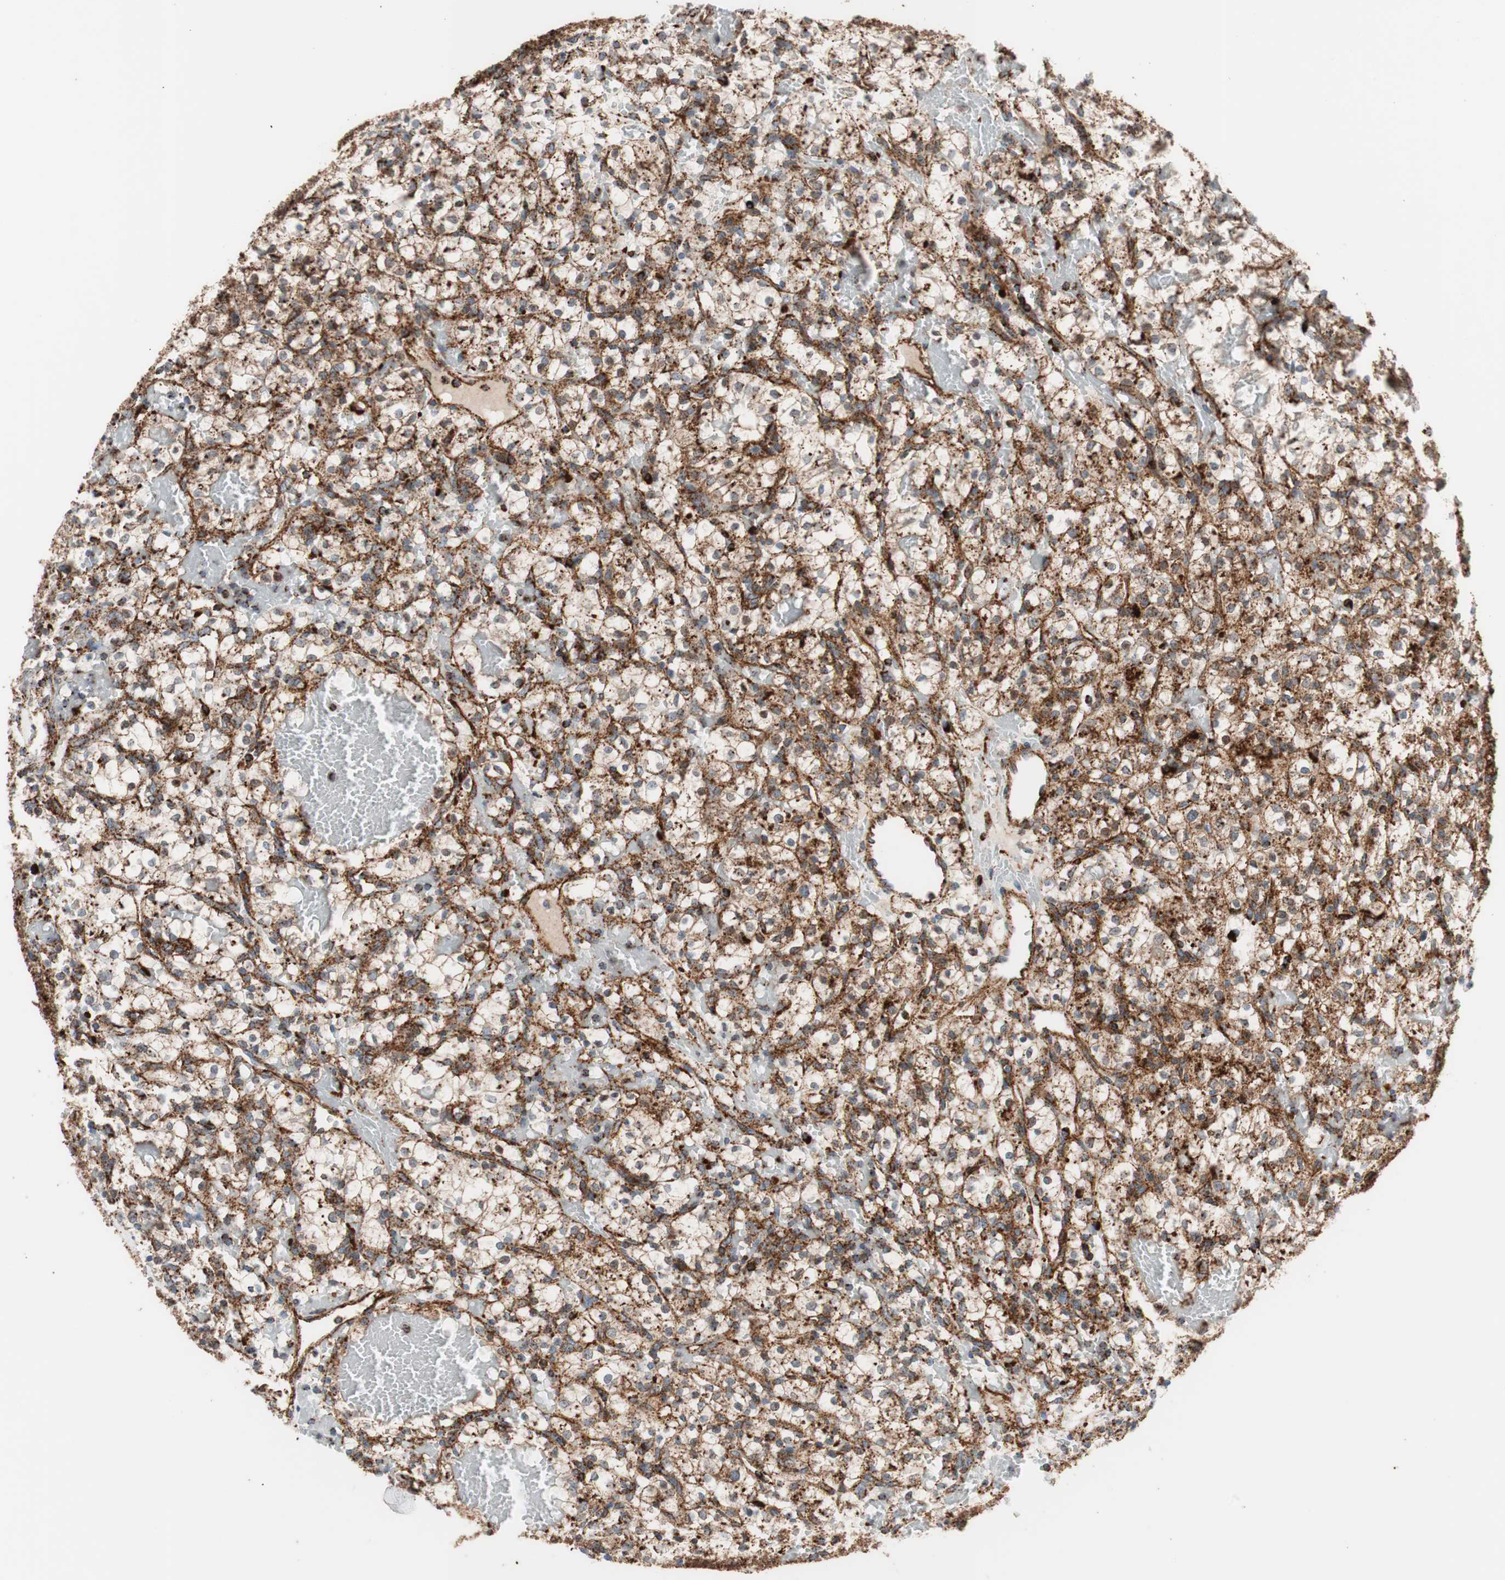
{"staining": {"intensity": "strong", "quantity": ">75%", "location": "cytoplasmic/membranous"}, "tissue": "renal cancer", "cell_type": "Tumor cells", "image_type": "cancer", "snomed": [{"axis": "morphology", "description": "Adenocarcinoma, NOS"}, {"axis": "topography", "description": "Kidney"}], "caption": "IHC staining of renal adenocarcinoma, which exhibits high levels of strong cytoplasmic/membranous expression in about >75% of tumor cells indicating strong cytoplasmic/membranous protein staining. The staining was performed using DAB (brown) for protein detection and nuclei were counterstained in hematoxylin (blue).", "gene": "LAMP1", "patient": {"sex": "female", "age": 60}}